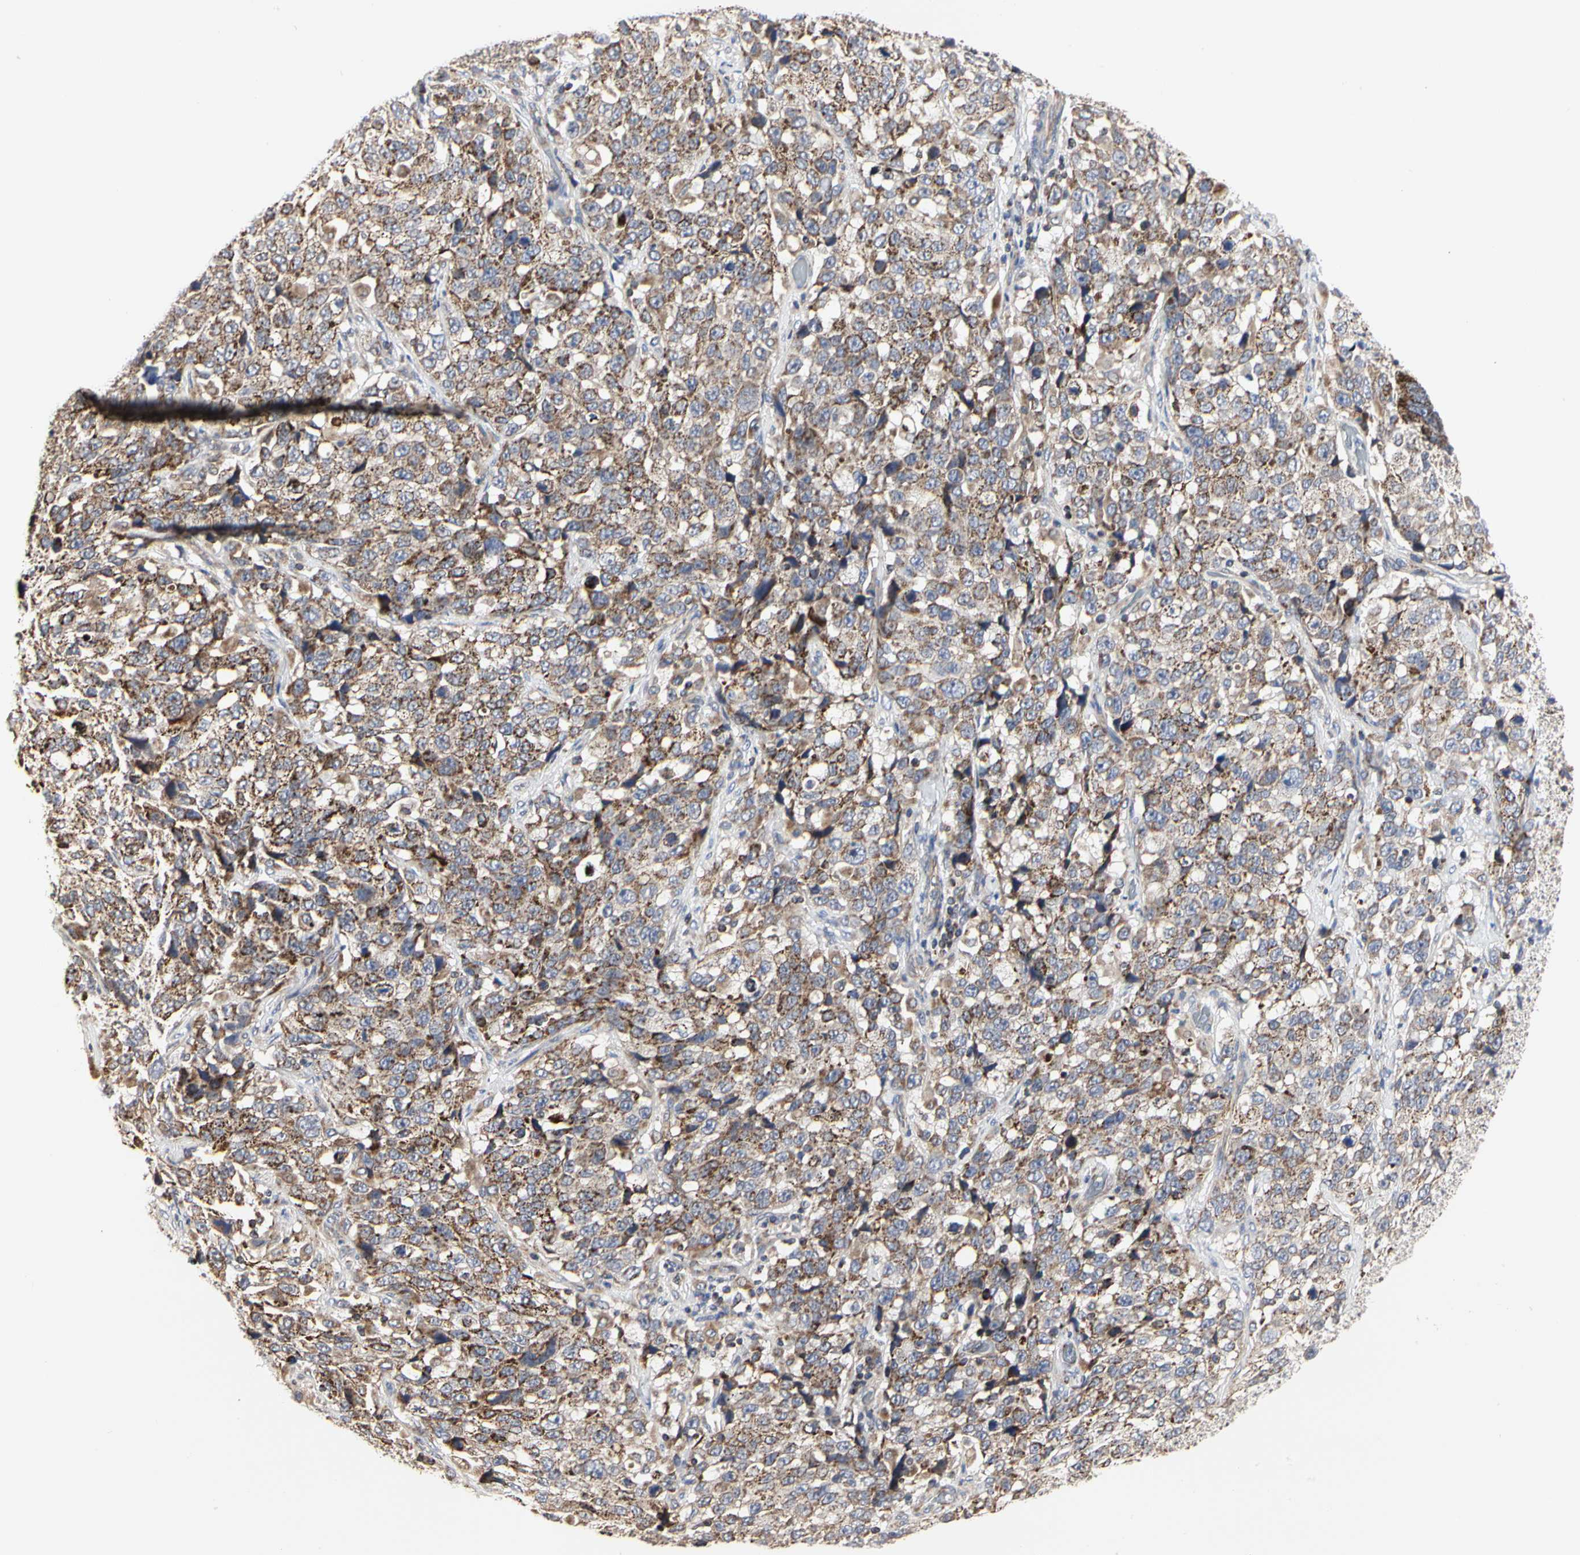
{"staining": {"intensity": "moderate", "quantity": ">75%", "location": "cytoplasmic/membranous"}, "tissue": "stomach cancer", "cell_type": "Tumor cells", "image_type": "cancer", "snomed": [{"axis": "morphology", "description": "Normal tissue, NOS"}, {"axis": "morphology", "description": "Adenocarcinoma, NOS"}, {"axis": "topography", "description": "Stomach"}], "caption": "IHC staining of adenocarcinoma (stomach), which shows medium levels of moderate cytoplasmic/membranous positivity in about >75% of tumor cells indicating moderate cytoplasmic/membranous protein staining. The staining was performed using DAB (3,3'-diaminobenzidine) (brown) for protein detection and nuclei were counterstained in hematoxylin (blue).", "gene": "TSKU", "patient": {"sex": "male", "age": 48}}